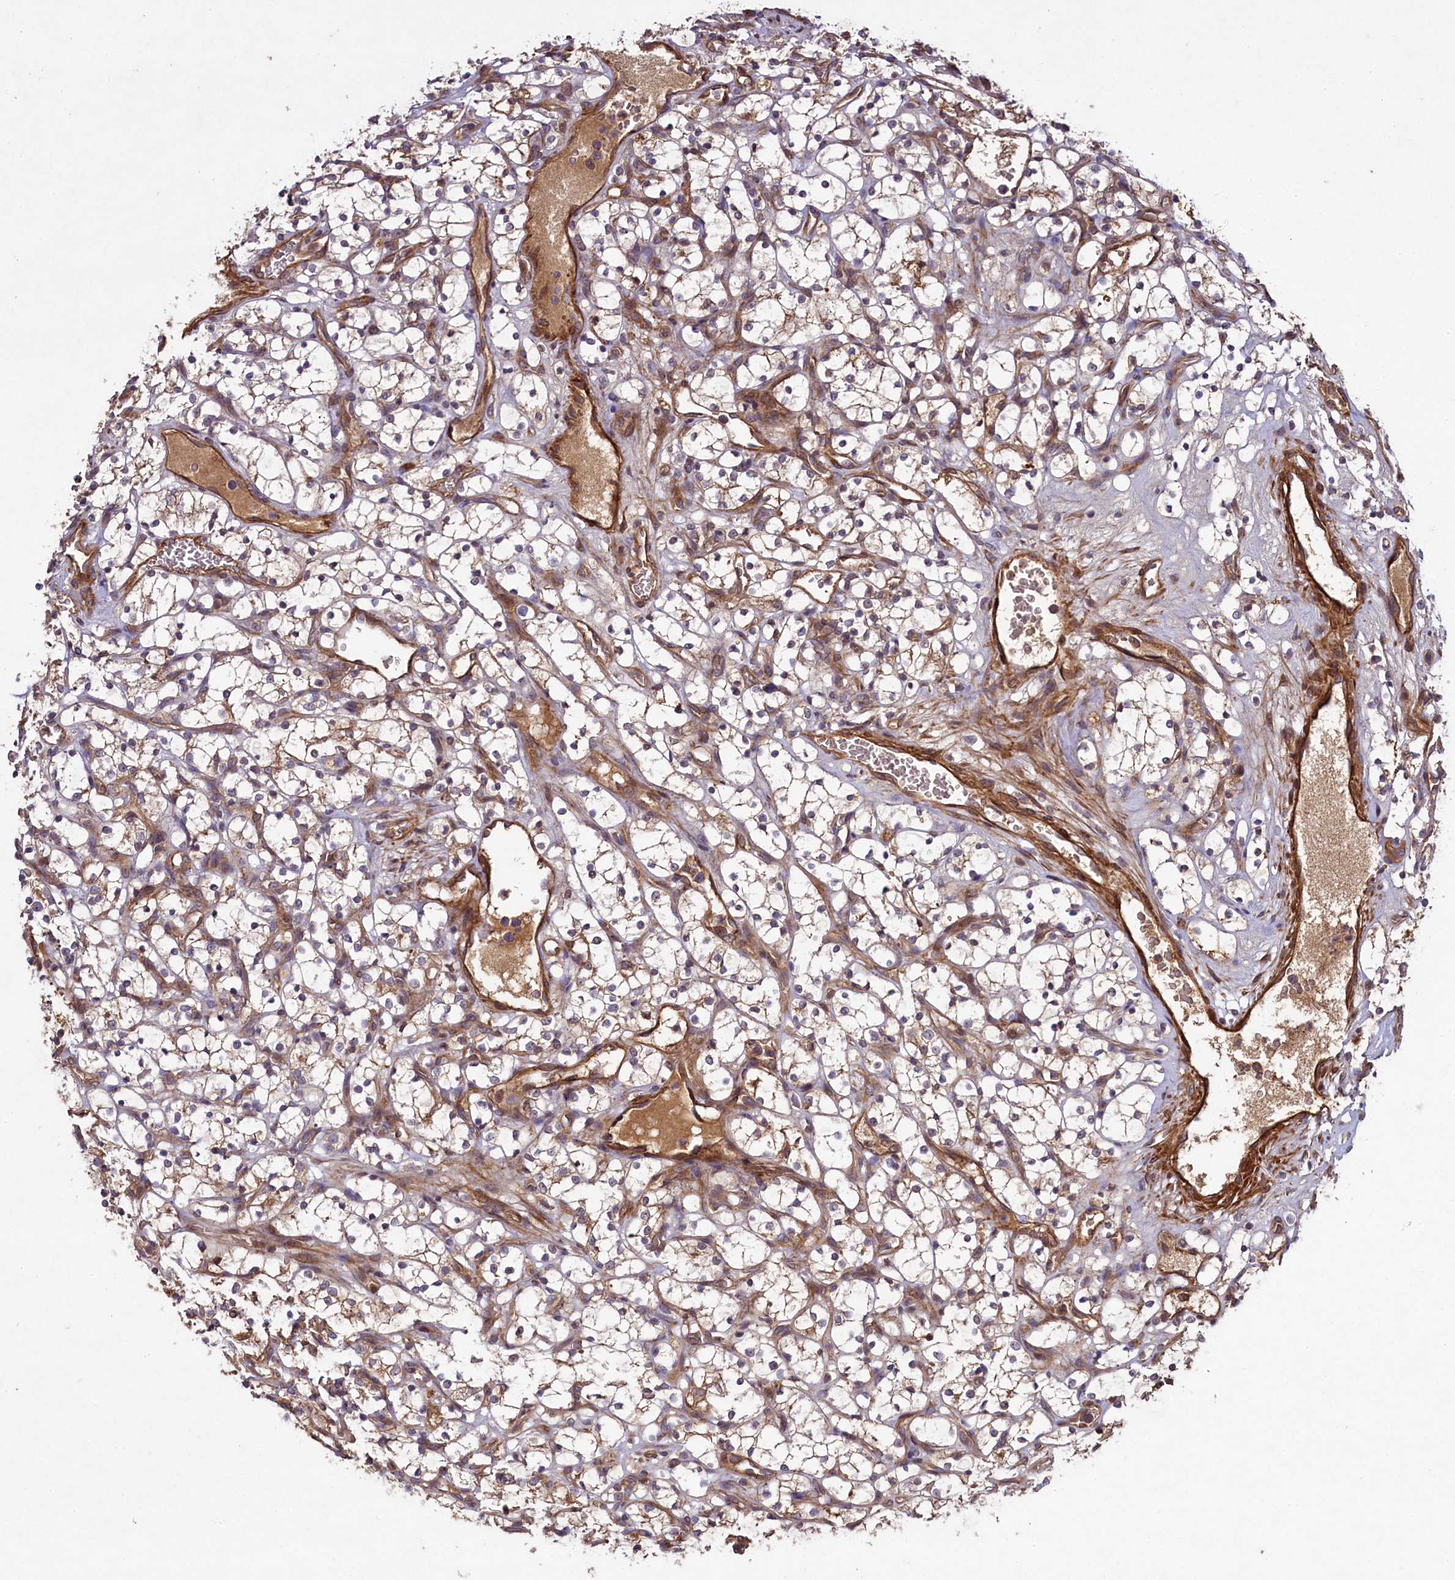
{"staining": {"intensity": "weak", "quantity": "<25%", "location": "cytoplasmic/membranous"}, "tissue": "renal cancer", "cell_type": "Tumor cells", "image_type": "cancer", "snomed": [{"axis": "morphology", "description": "Adenocarcinoma, NOS"}, {"axis": "topography", "description": "Kidney"}], "caption": "Tumor cells show no significant staining in renal cancer (adenocarcinoma). (Brightfield microscopy of DAB (3,3'-diaminobenzidine) immunohistochemistry at high magnification).", "gene": "CCDC102A", "patient": {"sex": "female", "age": 69}}